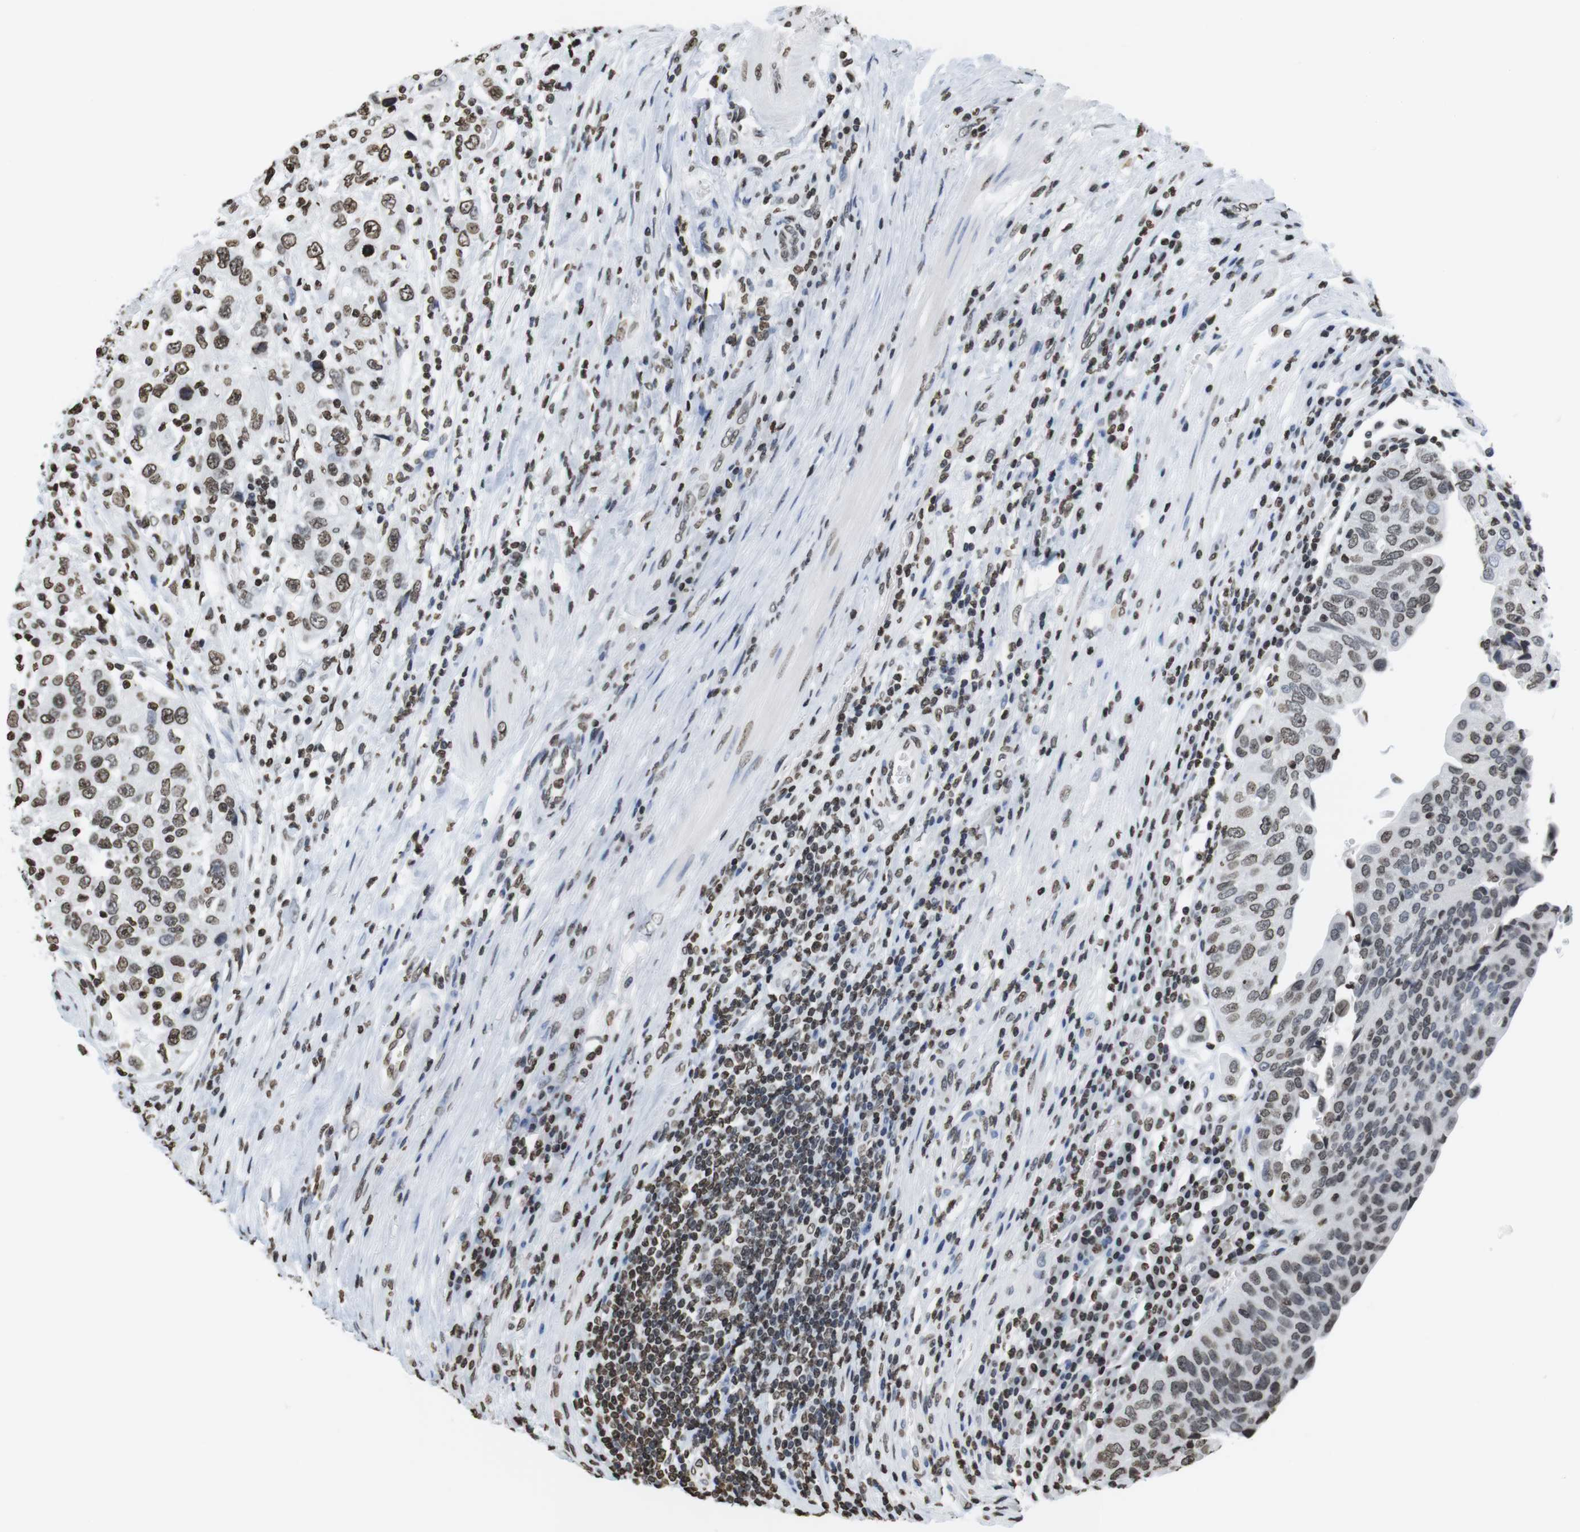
{"staining": {"intensity": "moderate", "quantity": ">75%", "location": "nuclear"}, "tissue": "urothelial cancer", "cell_type": "Tumor cells", "image_type": "cancer", "snomed": [{"axis": "morphology", "description": "Urothelial carcinoma, High grade"}, {"axis": "topography", "description": "Urinary bladder"}], "caption": "An image showing moderate nuclear positivity in about >75% of tumor cells in high-grade urothelial carcinoma, as visualized by brown immunohistochemical staining.", "gene": "BSX", "patient": {"sex": "female", "age": 80}}